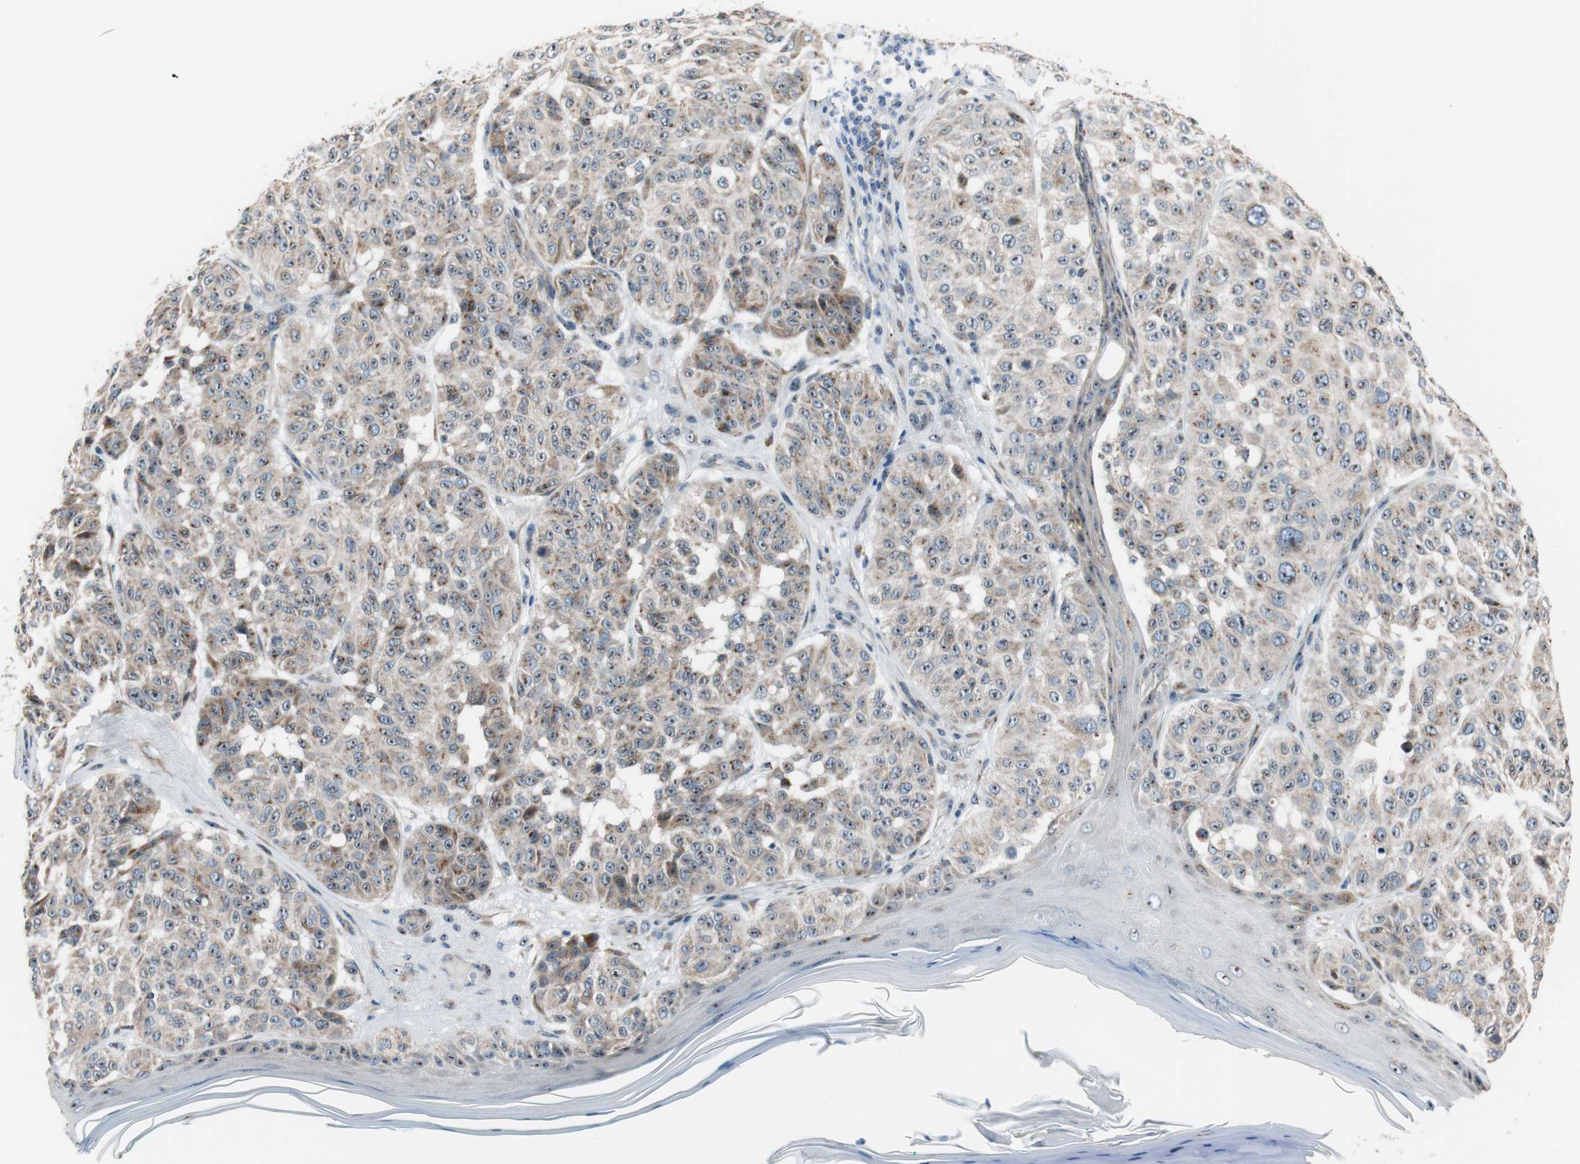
{"staining": {"intensity": "weak", "quantity": ">75%", "location": "cytoplasmic/membranous"}, "tissue": "melanoma", "cell_type": "Tumor cells", "image_type": "cancer", "snomed": [{"axis": "morphology", "description": "Malignant melanoma, NOS"}, {"axis": "topography", "description": "Skin"}], "caption": "This histopathology image displays malignant melanoma stained with IHC to label a protein in brown. The cytoplasmic/membranous of tumor cells show weak positivity for the protein. Nuclei are counter-stained blue.", "gene": "TMED7", "patient": {"sex": "female", "age": 46}}